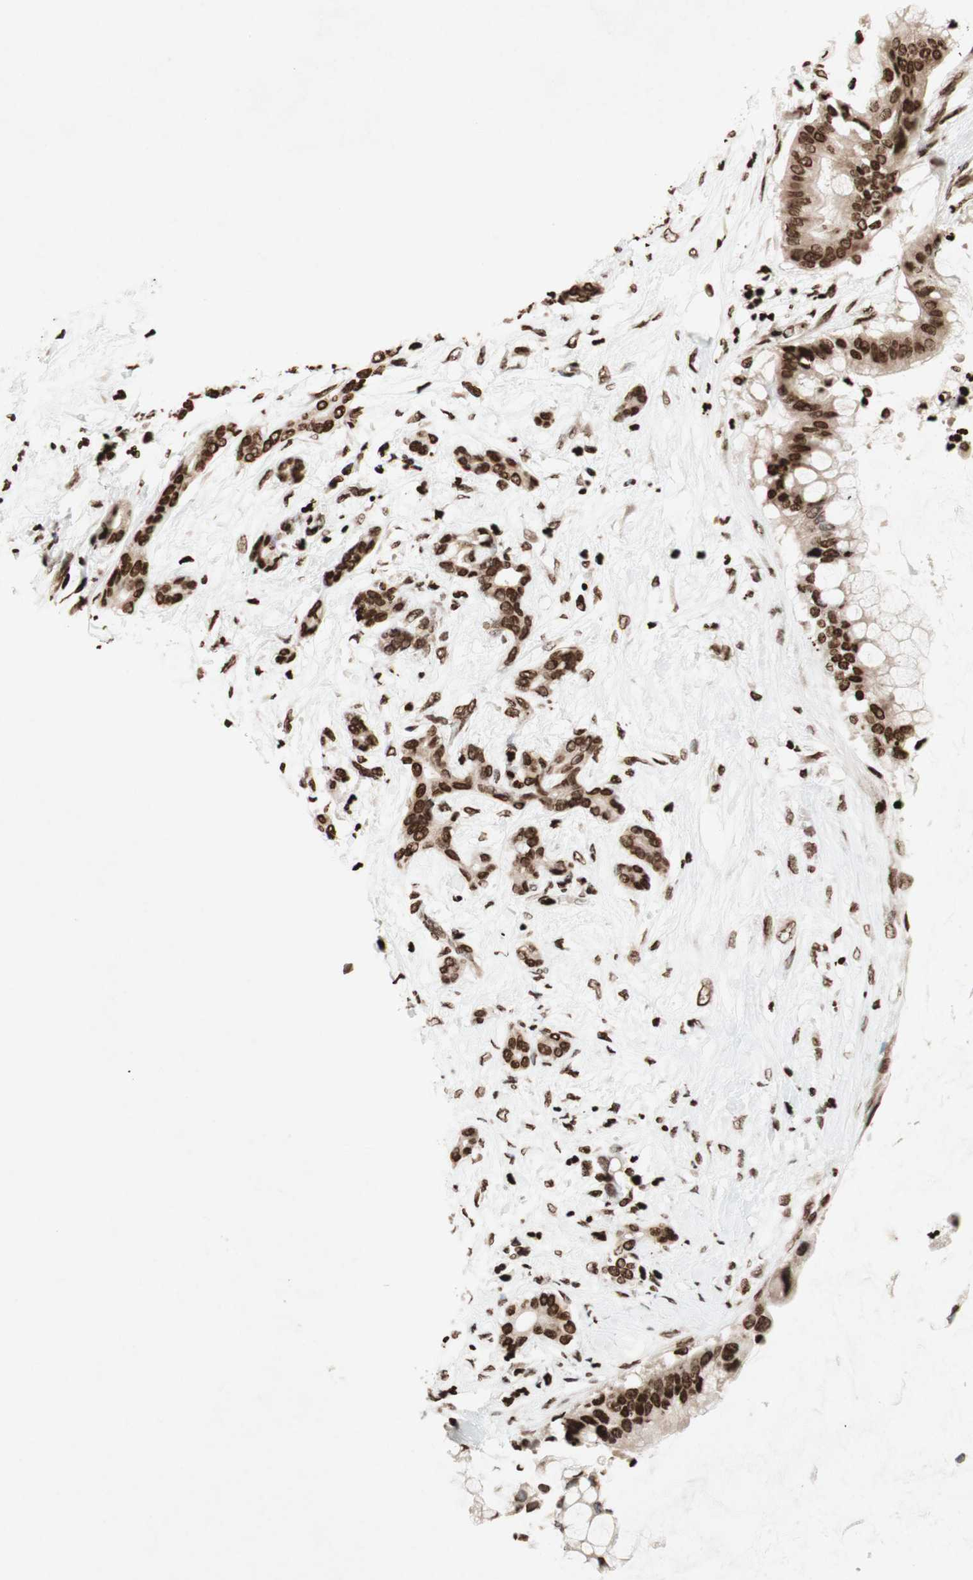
{"staining": {"intensity": "strong", "quantity": ">75%", "location": "nuclear"}, "tissue": "pancreatic cancer", "cell_type": "Tumor cells", "image_type": "cancer", "snomed": [{"axis": "morphology", "description": "Adenocarcinoma, NOS"}, {"axis": "topography", "description": "Pancreas"}], "caption": "Human pancreatic cancer (adenocarcinoma) stained for a protein (brown) demonstrates strong nuclear positive staining in approximately >75% of tumor cells.", "gene": "NCOA3", "patient": {"sex": "male", "age": 41}}